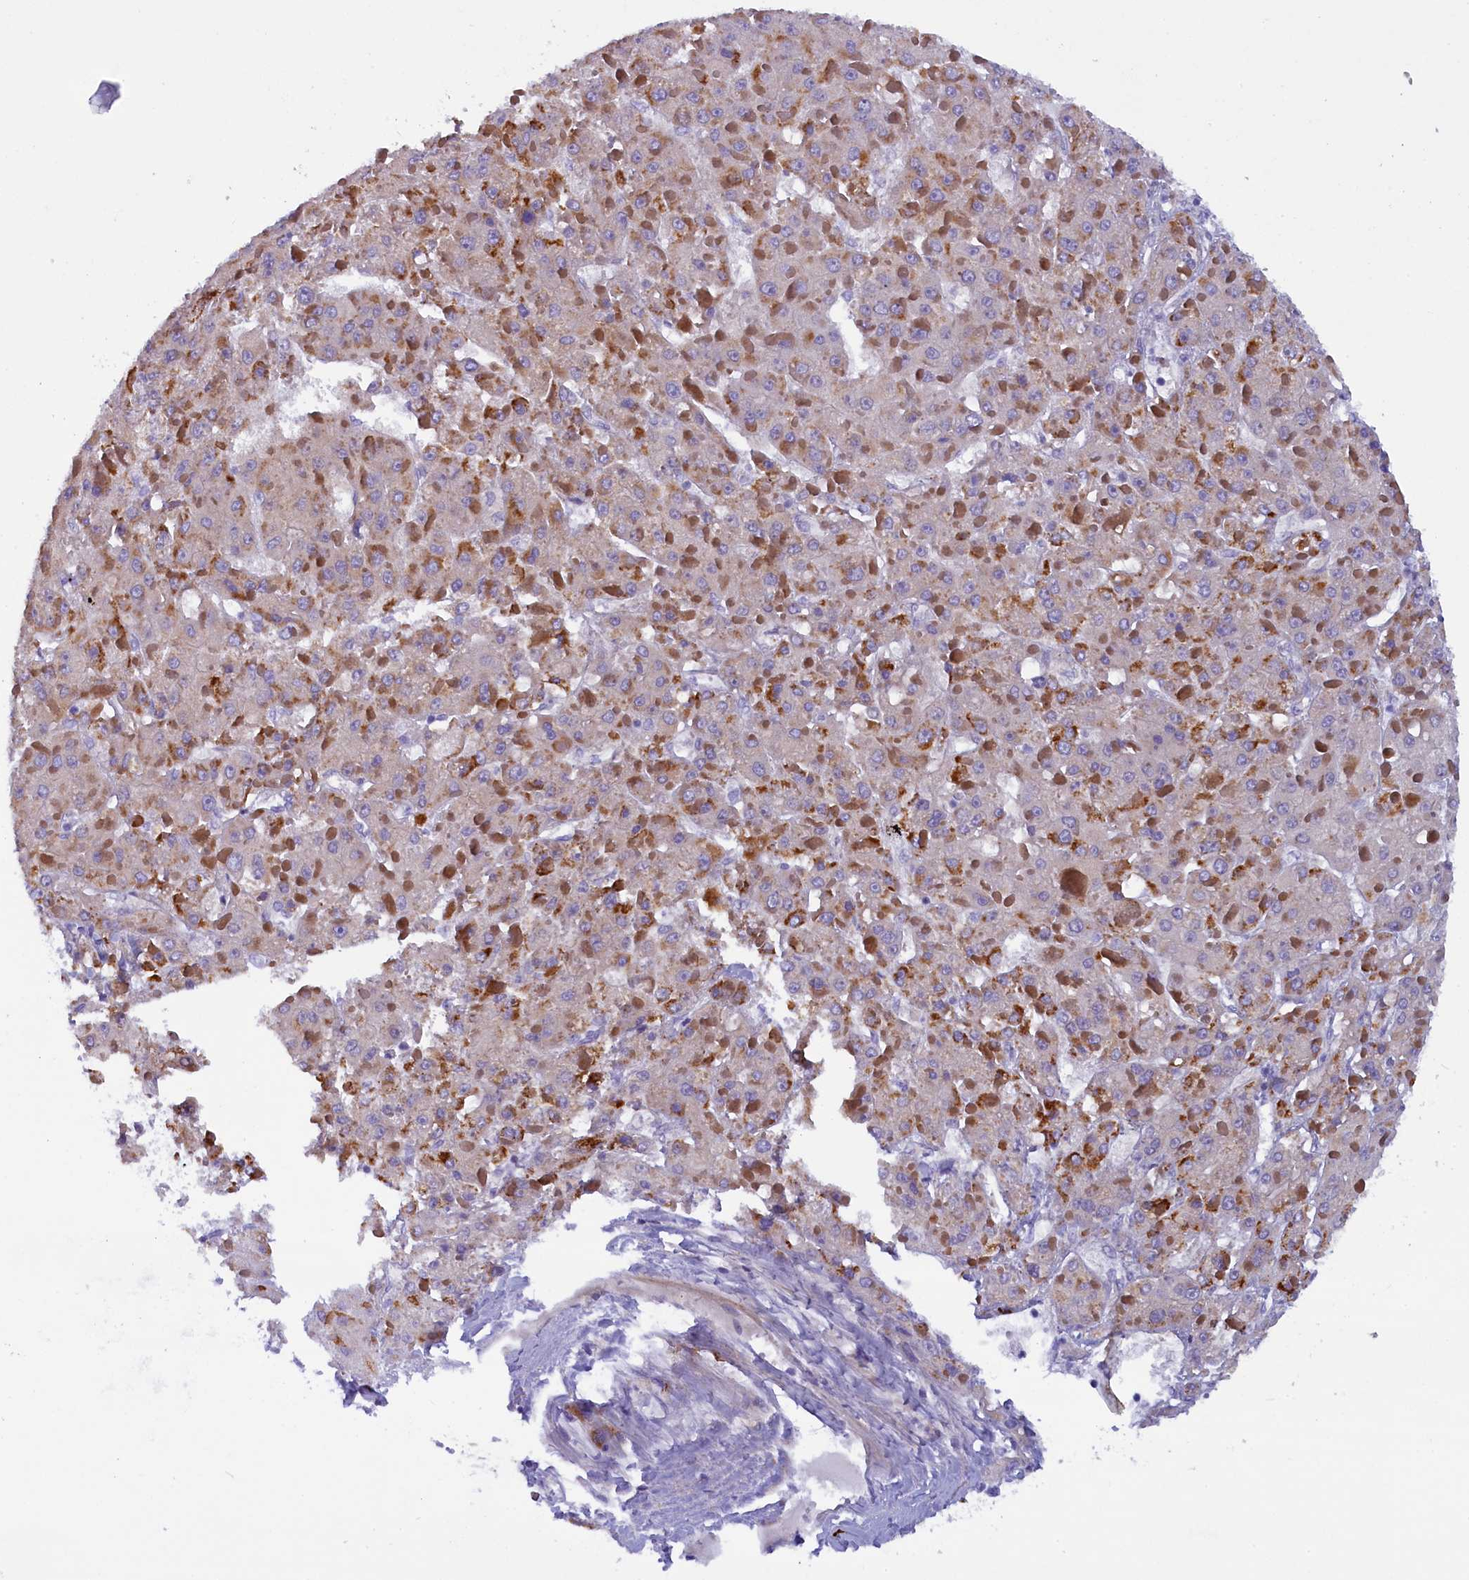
{"staining": {"intensity": "moderate", "quantity": "25%-75%", "location": "cytoplasmic/membranous"}, "tissue": "liver cancer", "cell_type": "Tumor cells", "image_type": "cancer", "snomed": [{"axis": "morphology", "description": "Carcinoma, Hepatocellular, NOS"}, {"axis": "topography", "description": "Liver"}], "caption": "Protein expression by immunohistochemistry demonstrates moderate cytoplasmic/membranous expression in about 25%-75% of tumor cells in liver cancer.", "gene": "RTTN", "patient": {"sex": "female", "age": 73}}